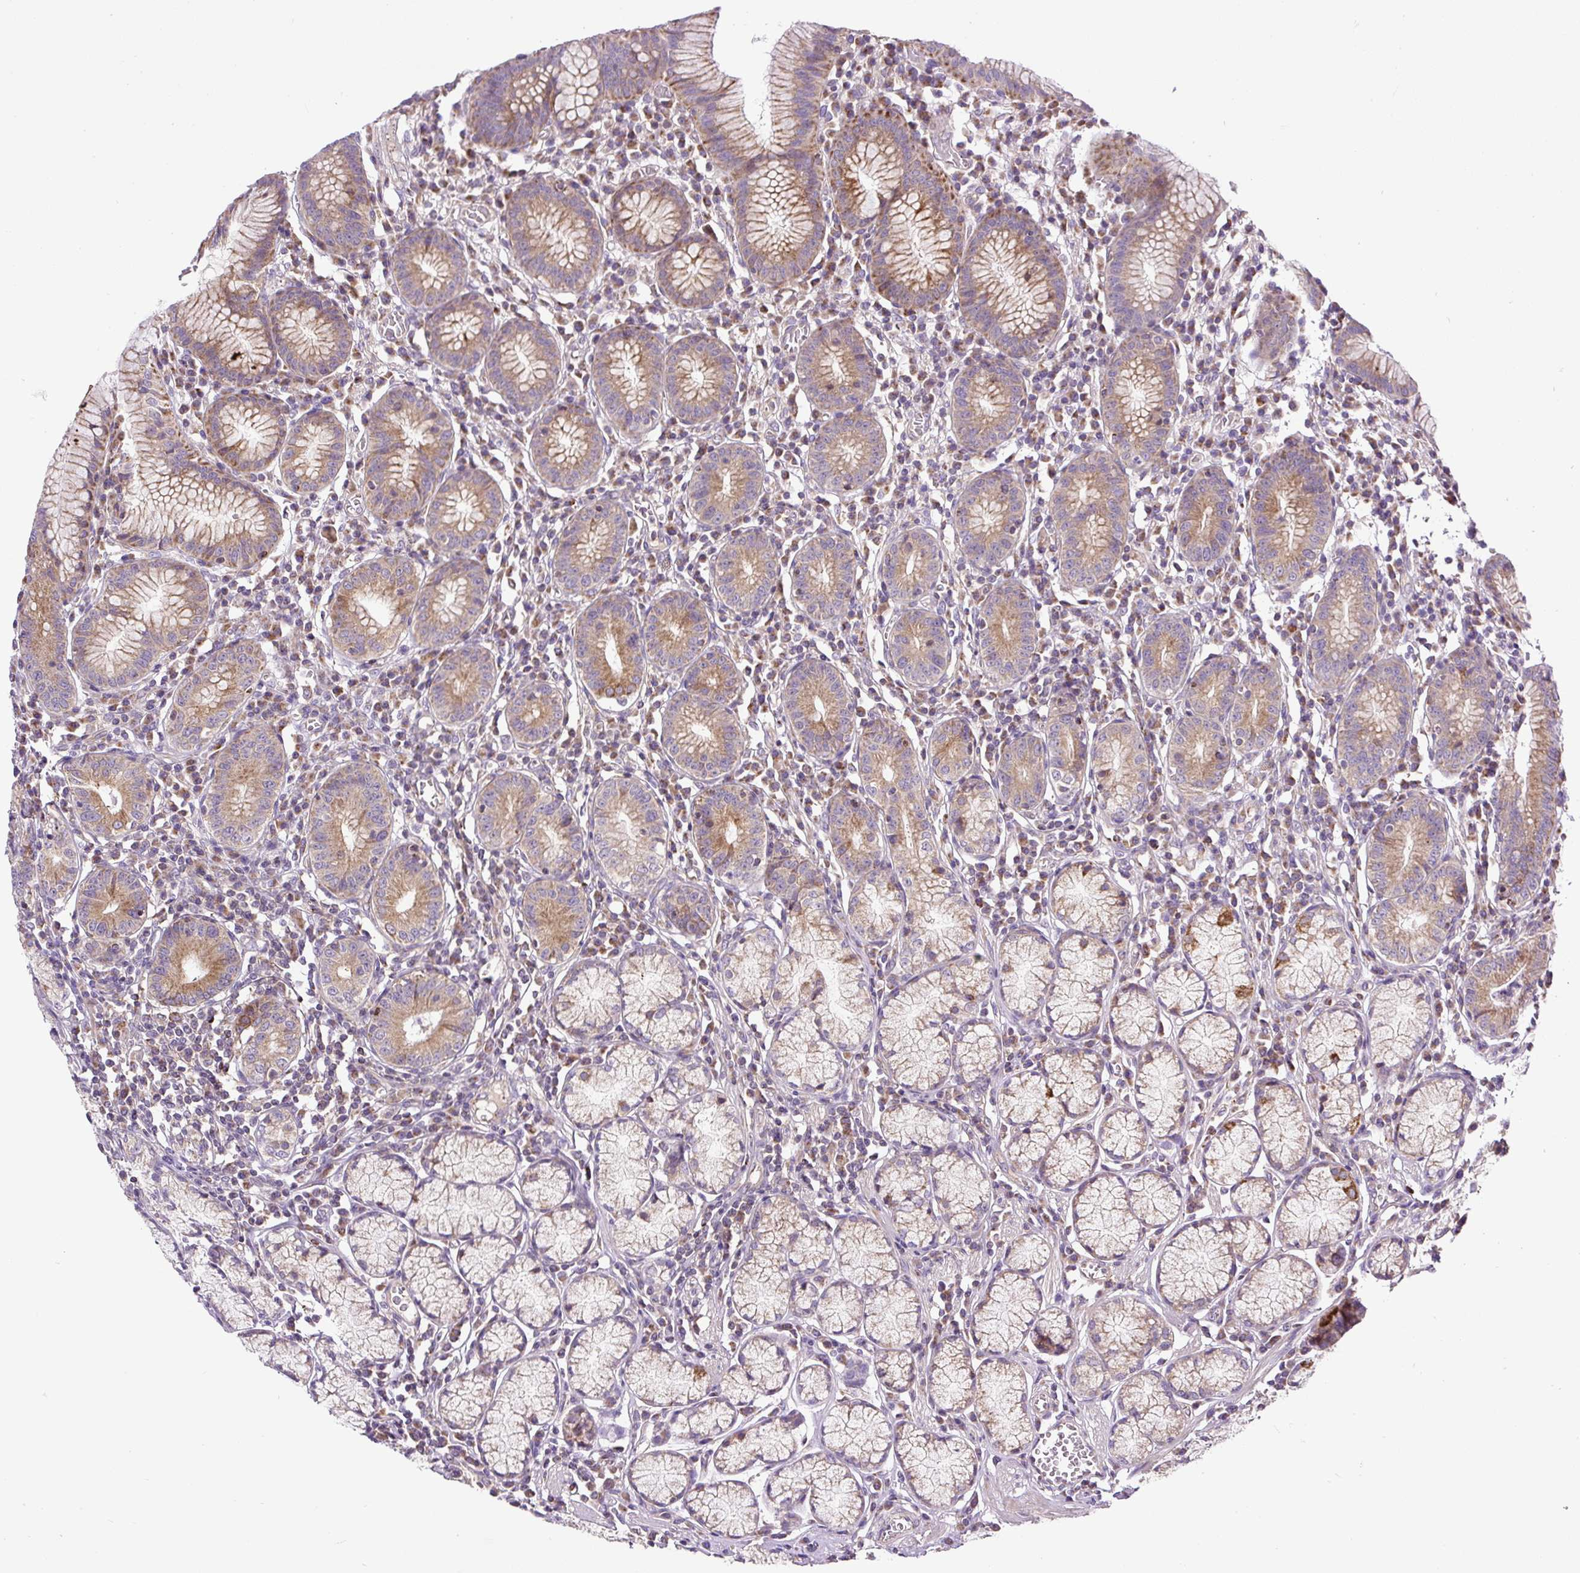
{"staining": {"intensity": "moderate", "quantity": ">75%", "location": "cytoplasmic/membranous"}, "tissue": "stomach", "cell_type": "Glandular cells", "image_type": "normal", "snomed": [{"axis": "morphology", "description": "Normal tissue, NOS"}, {"axis": "topography", "description": "Stomach"}], "caption": "Immunohistochemistry micrograph of normal human stomach stained for a protein (brown), which demonstrates medium levels of moderate cytoplasmic/membranous positivity in approximately >75% of glandular cells.", "gene": "ZNF547", "patient": {"sex": "male", "age": 55}}